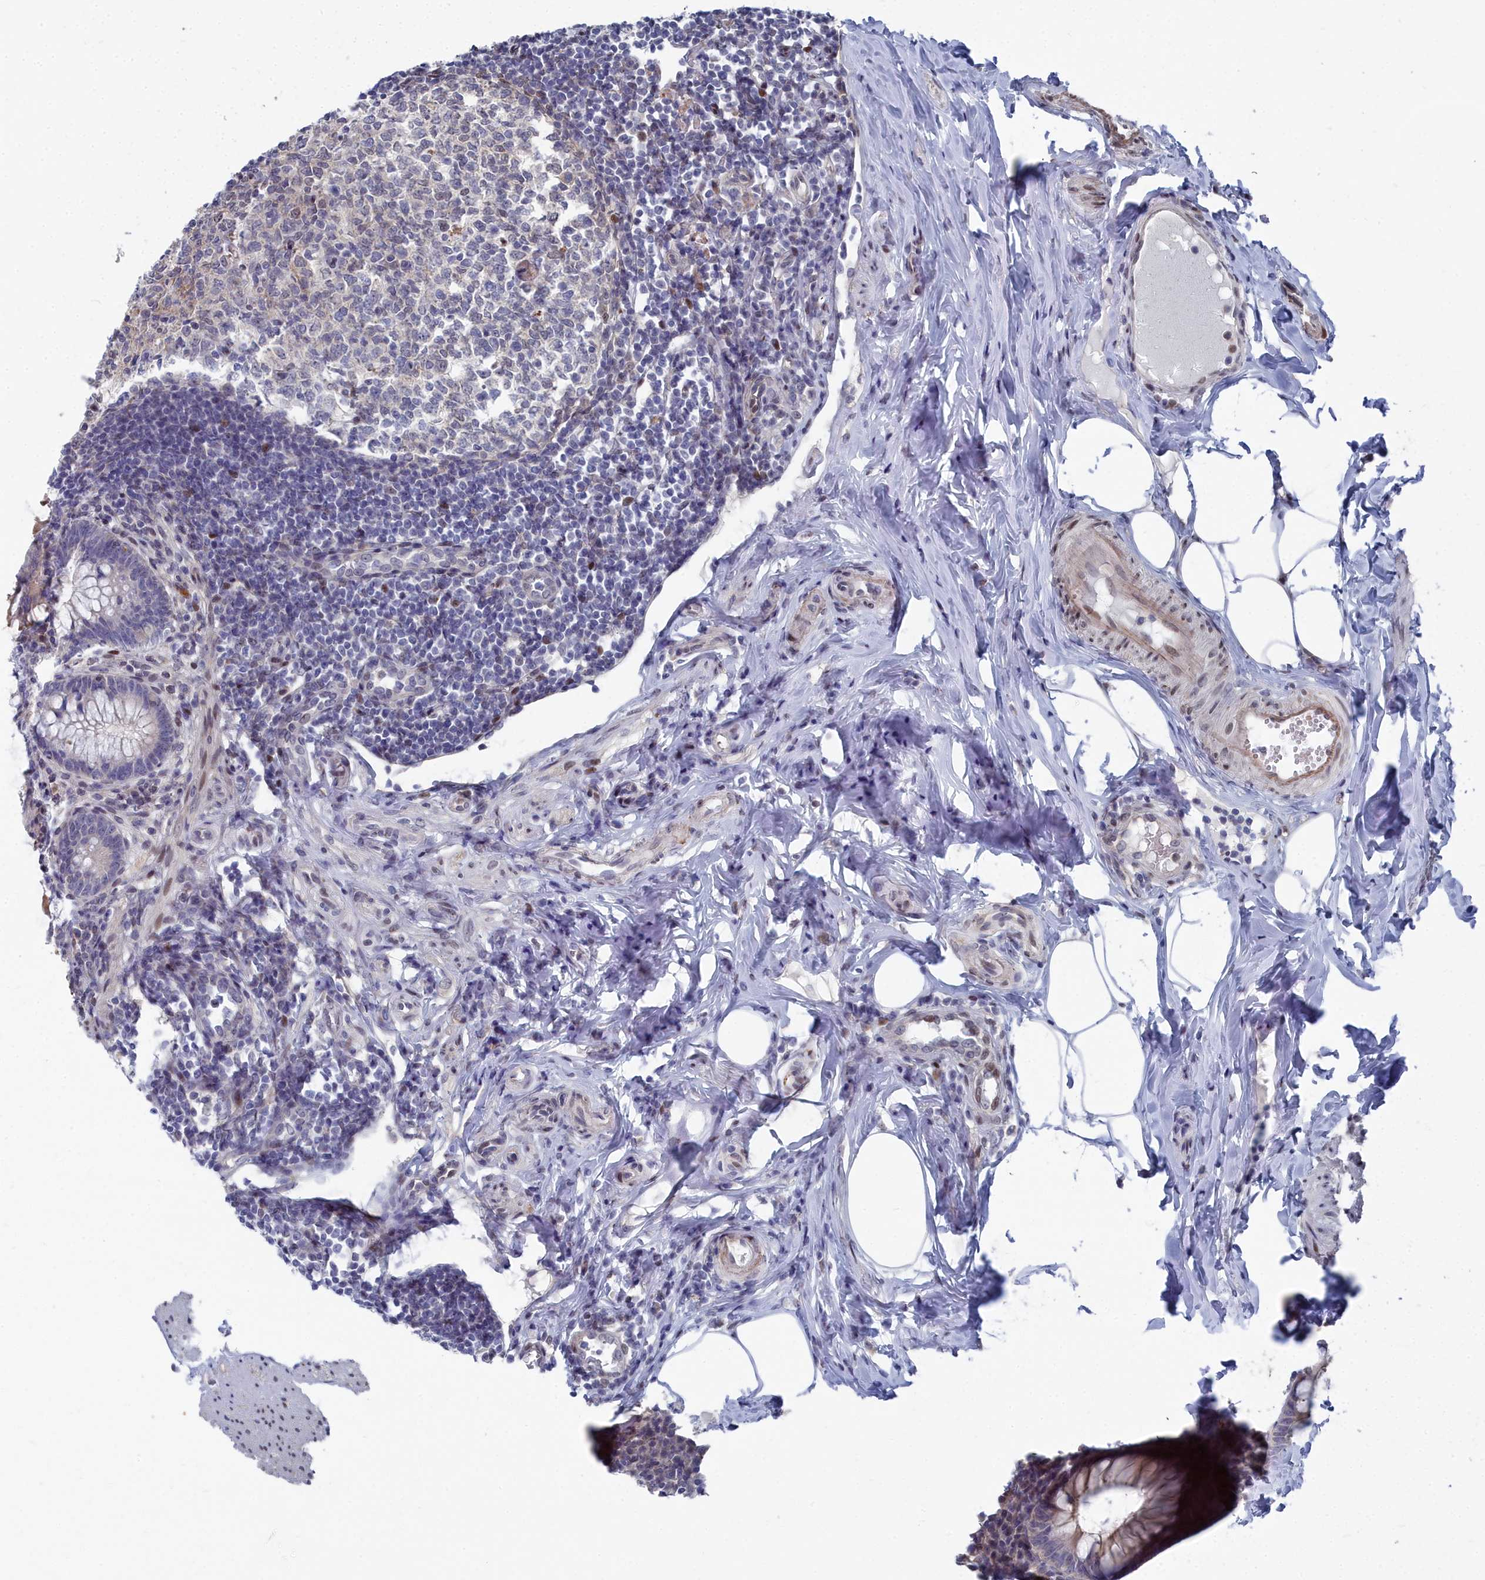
{"staining": {"intensity": "moderate", "quantity": "<25%", "location": "cytoplasmic/membranous"}, "tissue": "appendix", "cell_type": "Glandular cells", "image_type": "normal", "snomed": [{"axis": "morphology", "description": "Normal tissue, NOS"}, {"axis": "topography", "description": "Appendix"}], "caption": "An IHC image of benign tissue is shown. Protein staining in brown highlights moderate cytoplasmic/membranous positivity in appendix within glandular cells. (IHC, brightfield microscopy, high magnification).", "gene": "RPS27A", "patient": {"sex": "female", "age": 33}}